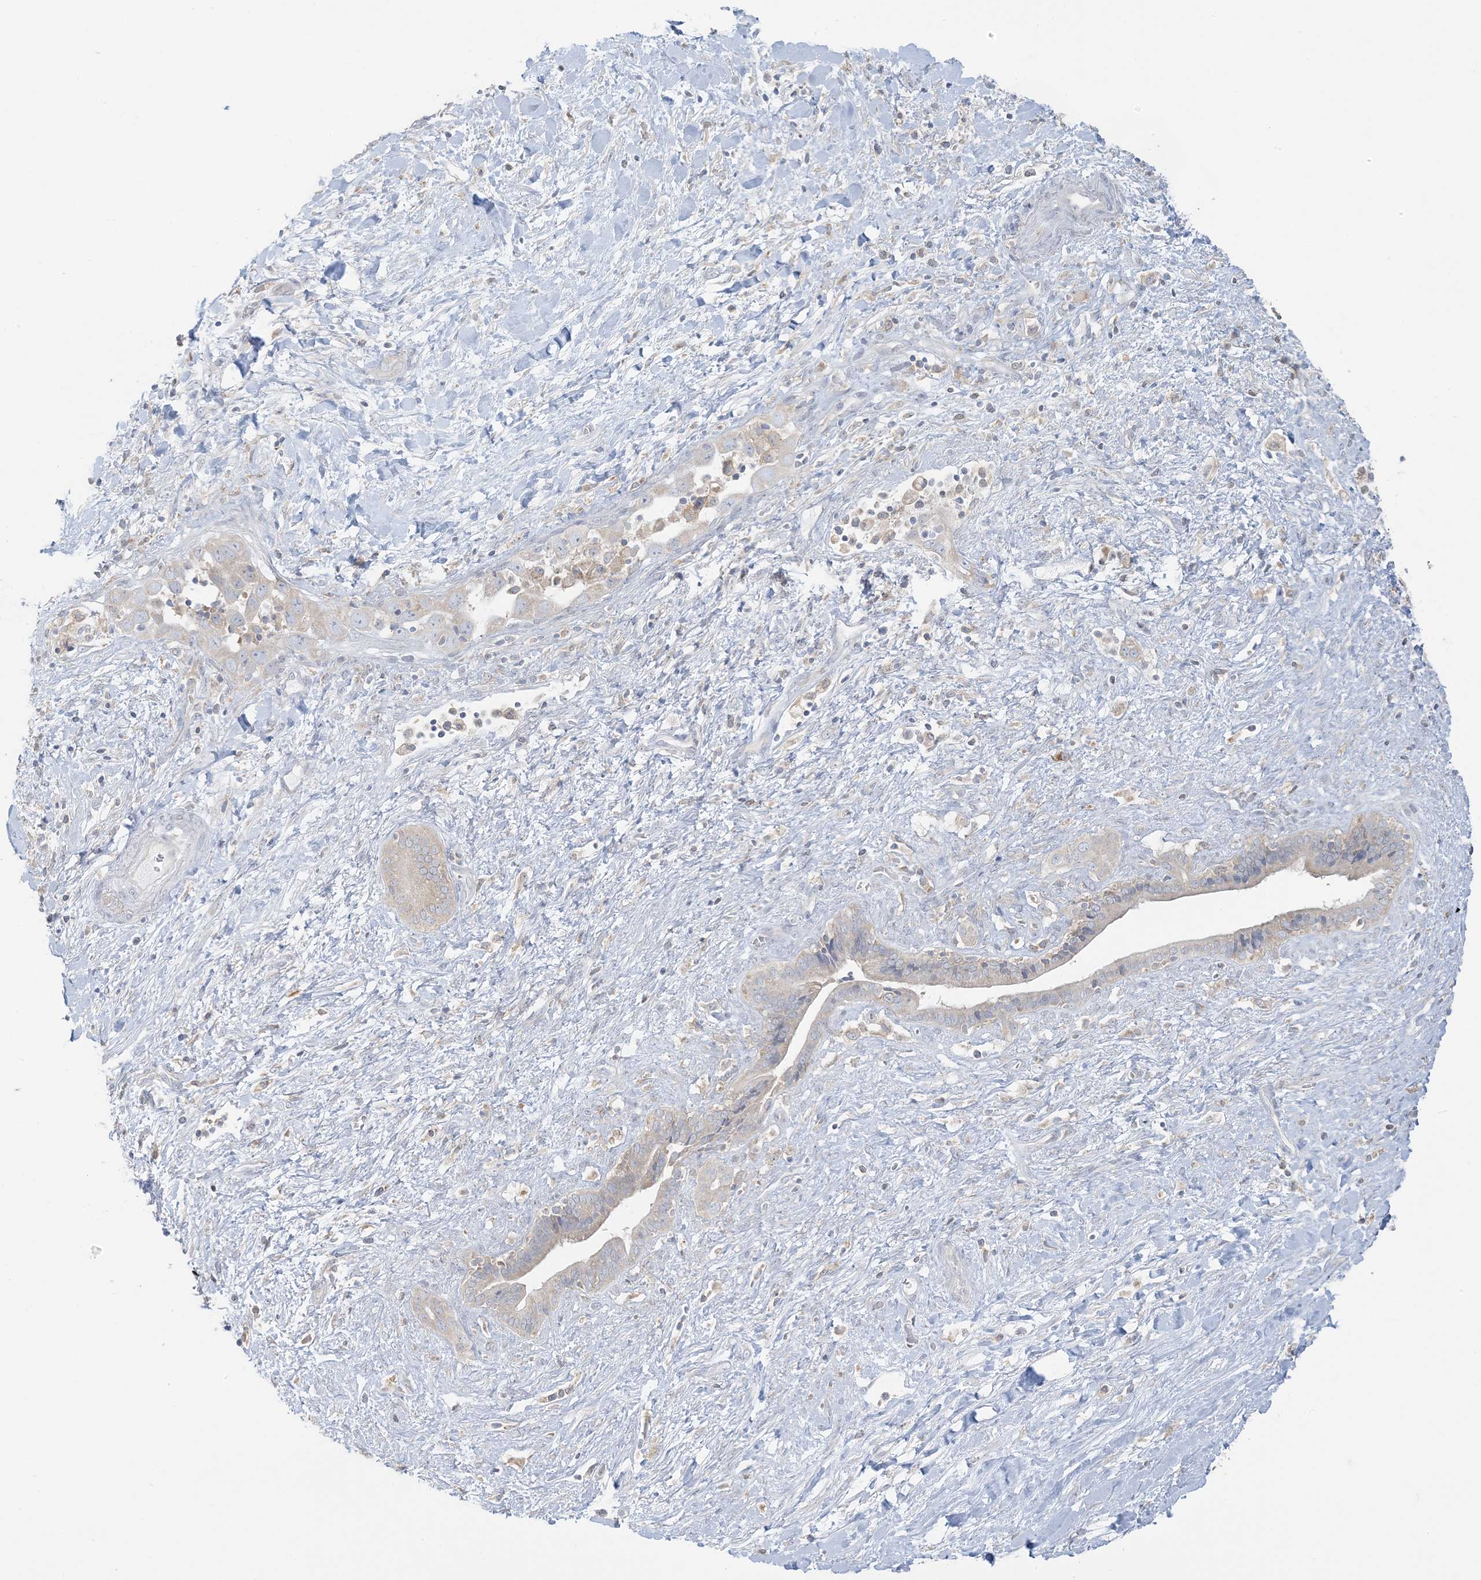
{"staining": {"intensity": "weak", "quantity": "<25%", "location": "cytoplasmic/membranous"}, "tissue": "liver cancer", "cell_type": "Tumor cells", "image_type": "cancer", "snomed": [{"axis": "morphology", "description": "Cholangiocarcinoma"}, {"axis": "topography", "description": "Liver"}], "caption": "This is an immunohistochemistry (IHC) image of human liver cancer. There is no expression in tumor cells.", "gene": "EEFSEC", "patient": {"sex": "female", "age": 52}}